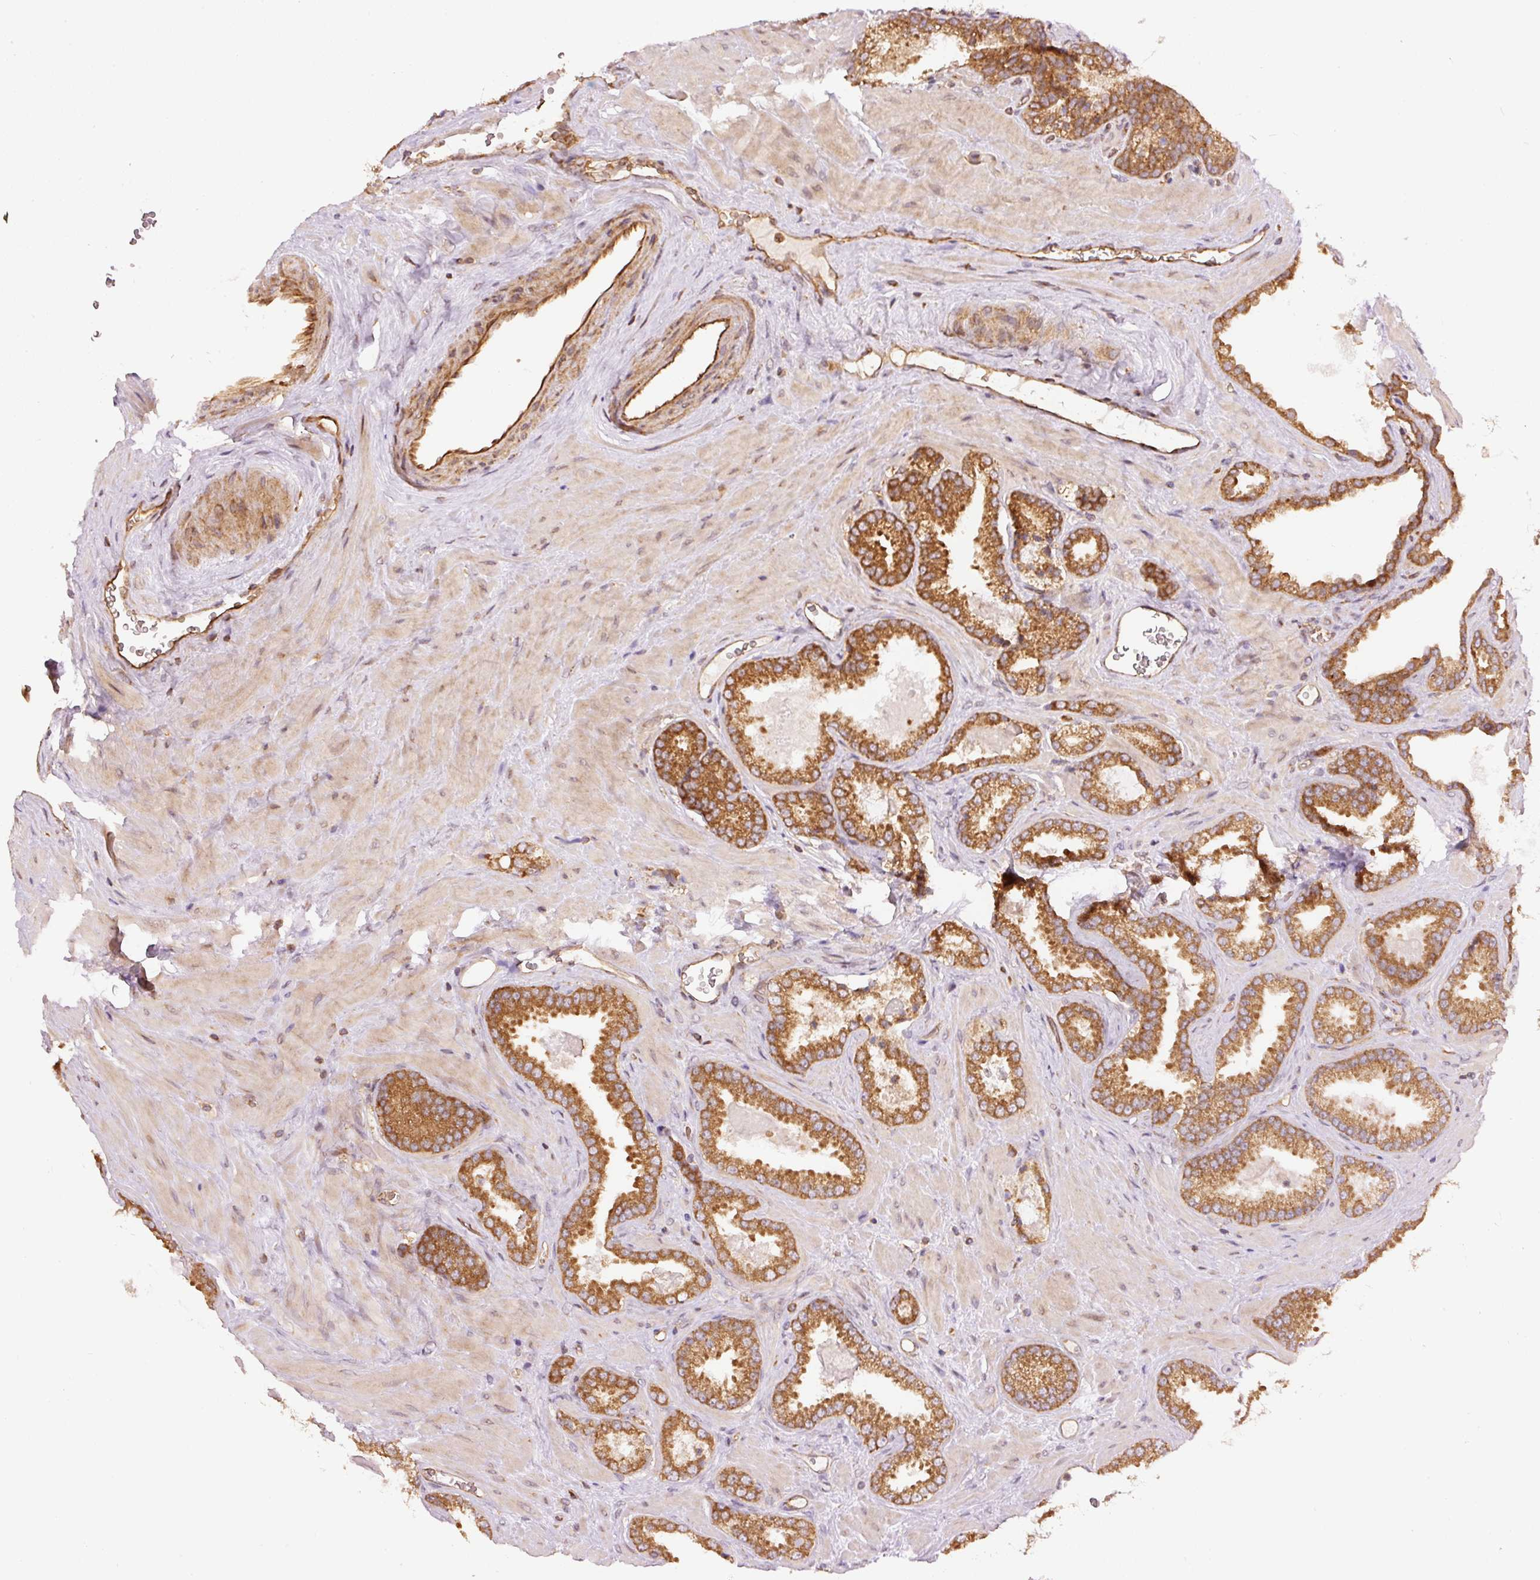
{"staining": {"intensity": "moderate", "quantity": ">75%", "location": "cytoplasmic/membranous"}, "tissue": "prostate cancer", "cell_type": "Tumor cells", "image_type": "cancer", "snomed": [{"axis": "morphology", "description": "Adenocarcinoma, Low grade"}, {"axis": "topography", "description": "Prostate"}], "caption": "Brown immunohistochemical staining in human prostate cancer (low-grade adenocarcinoma) exhibits moderate cytoplasmic/membranous positivity in approximately >75% of tumor cells.", "gene": "ADCY4", "patient": {"sex": "male", "age": 62}}